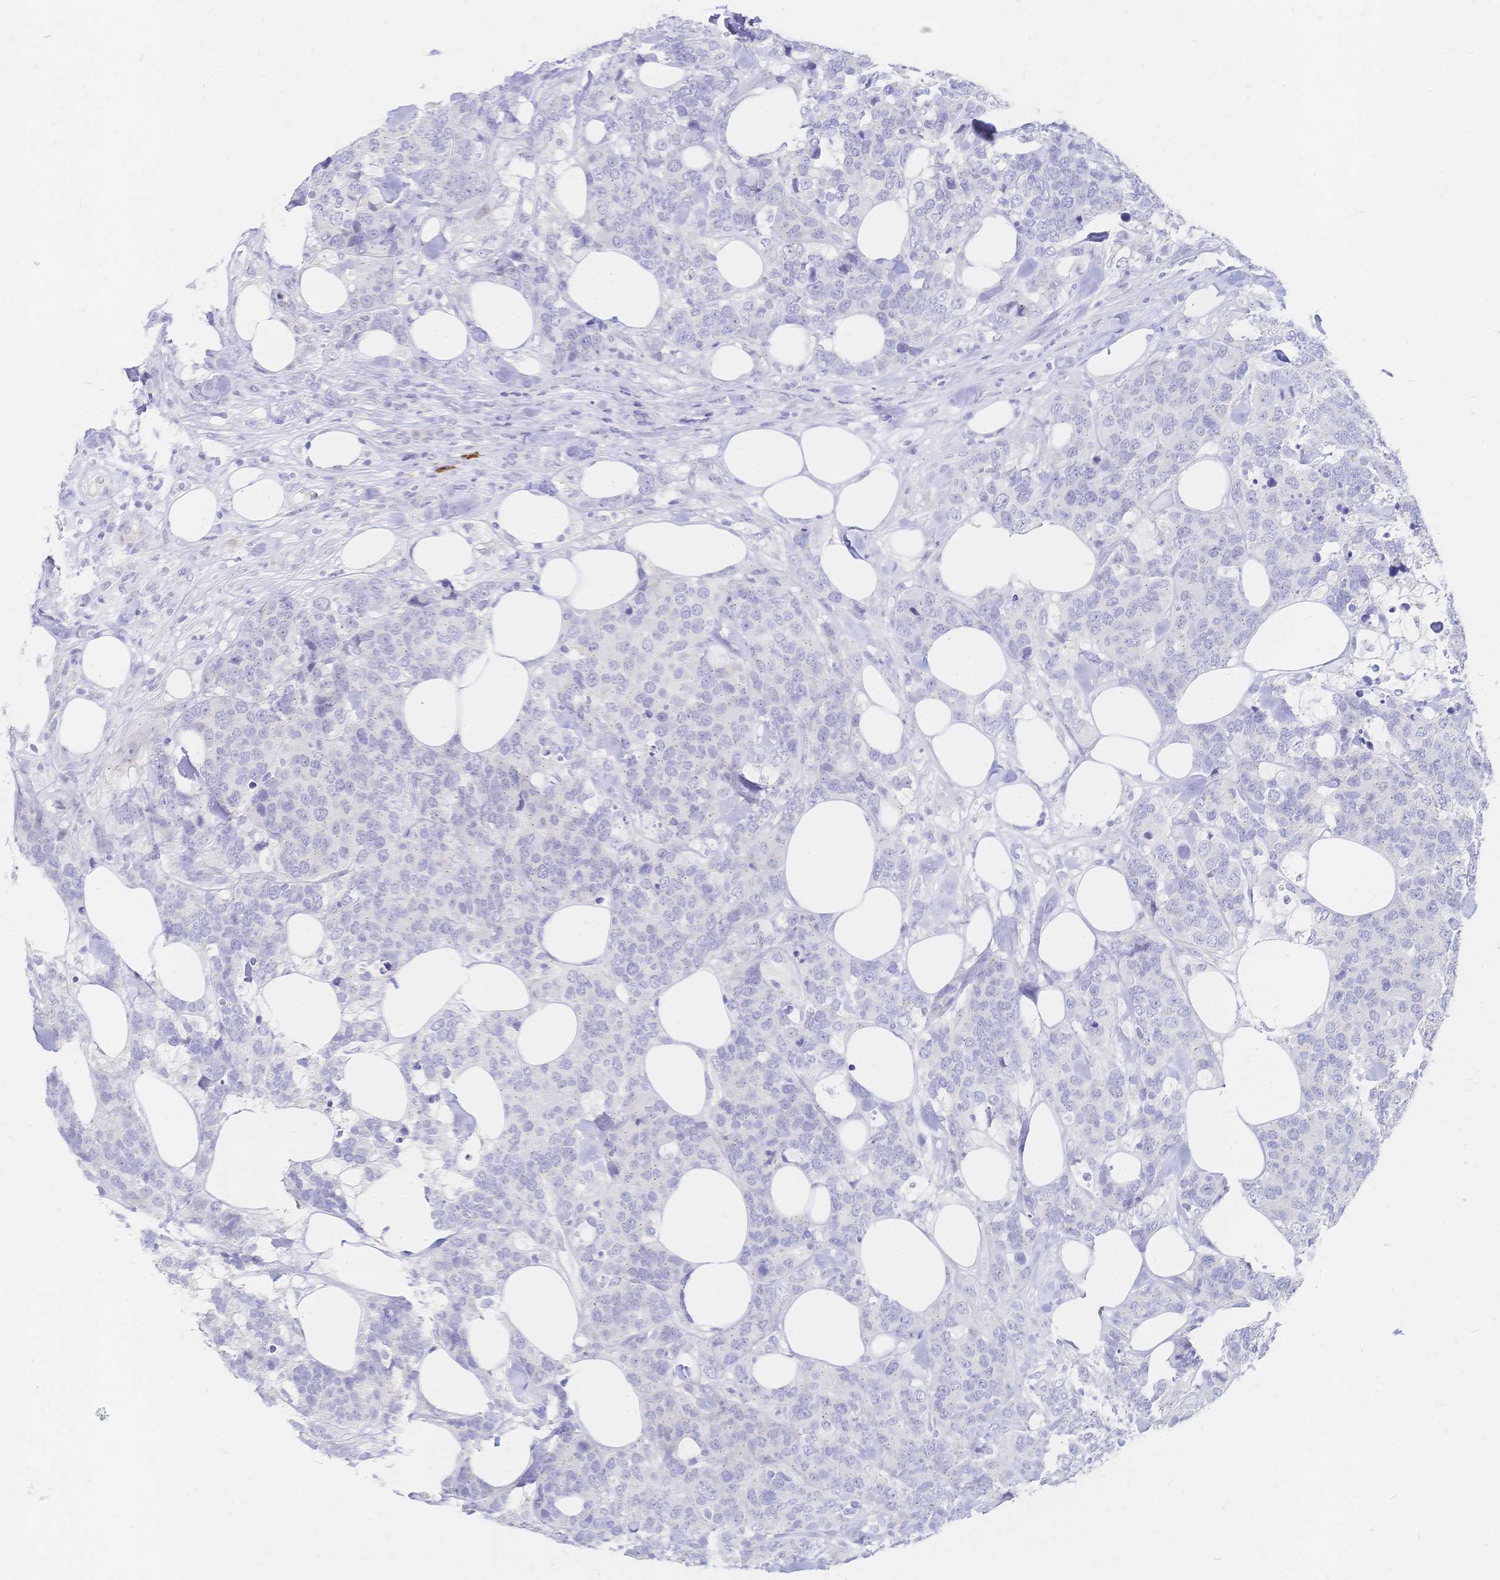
{"staining": {"intensity": "negative", "quantity": "none", "location": "none"}, "tissue": "breast cancer", "cell_type": "Tumor cells", "image_type": "cancer", "snomed": [{"axis": "morphology", "description": "Lobular carcinoma"}, {"axis": "topography", "description": "Breast"}], "caption": "Immunohistochemical staining of human breast cancer demonstrates no significant staining in tumor cells.", "gene": "PSORS1C2", "patient": {"sex": "female", "age": 59}}